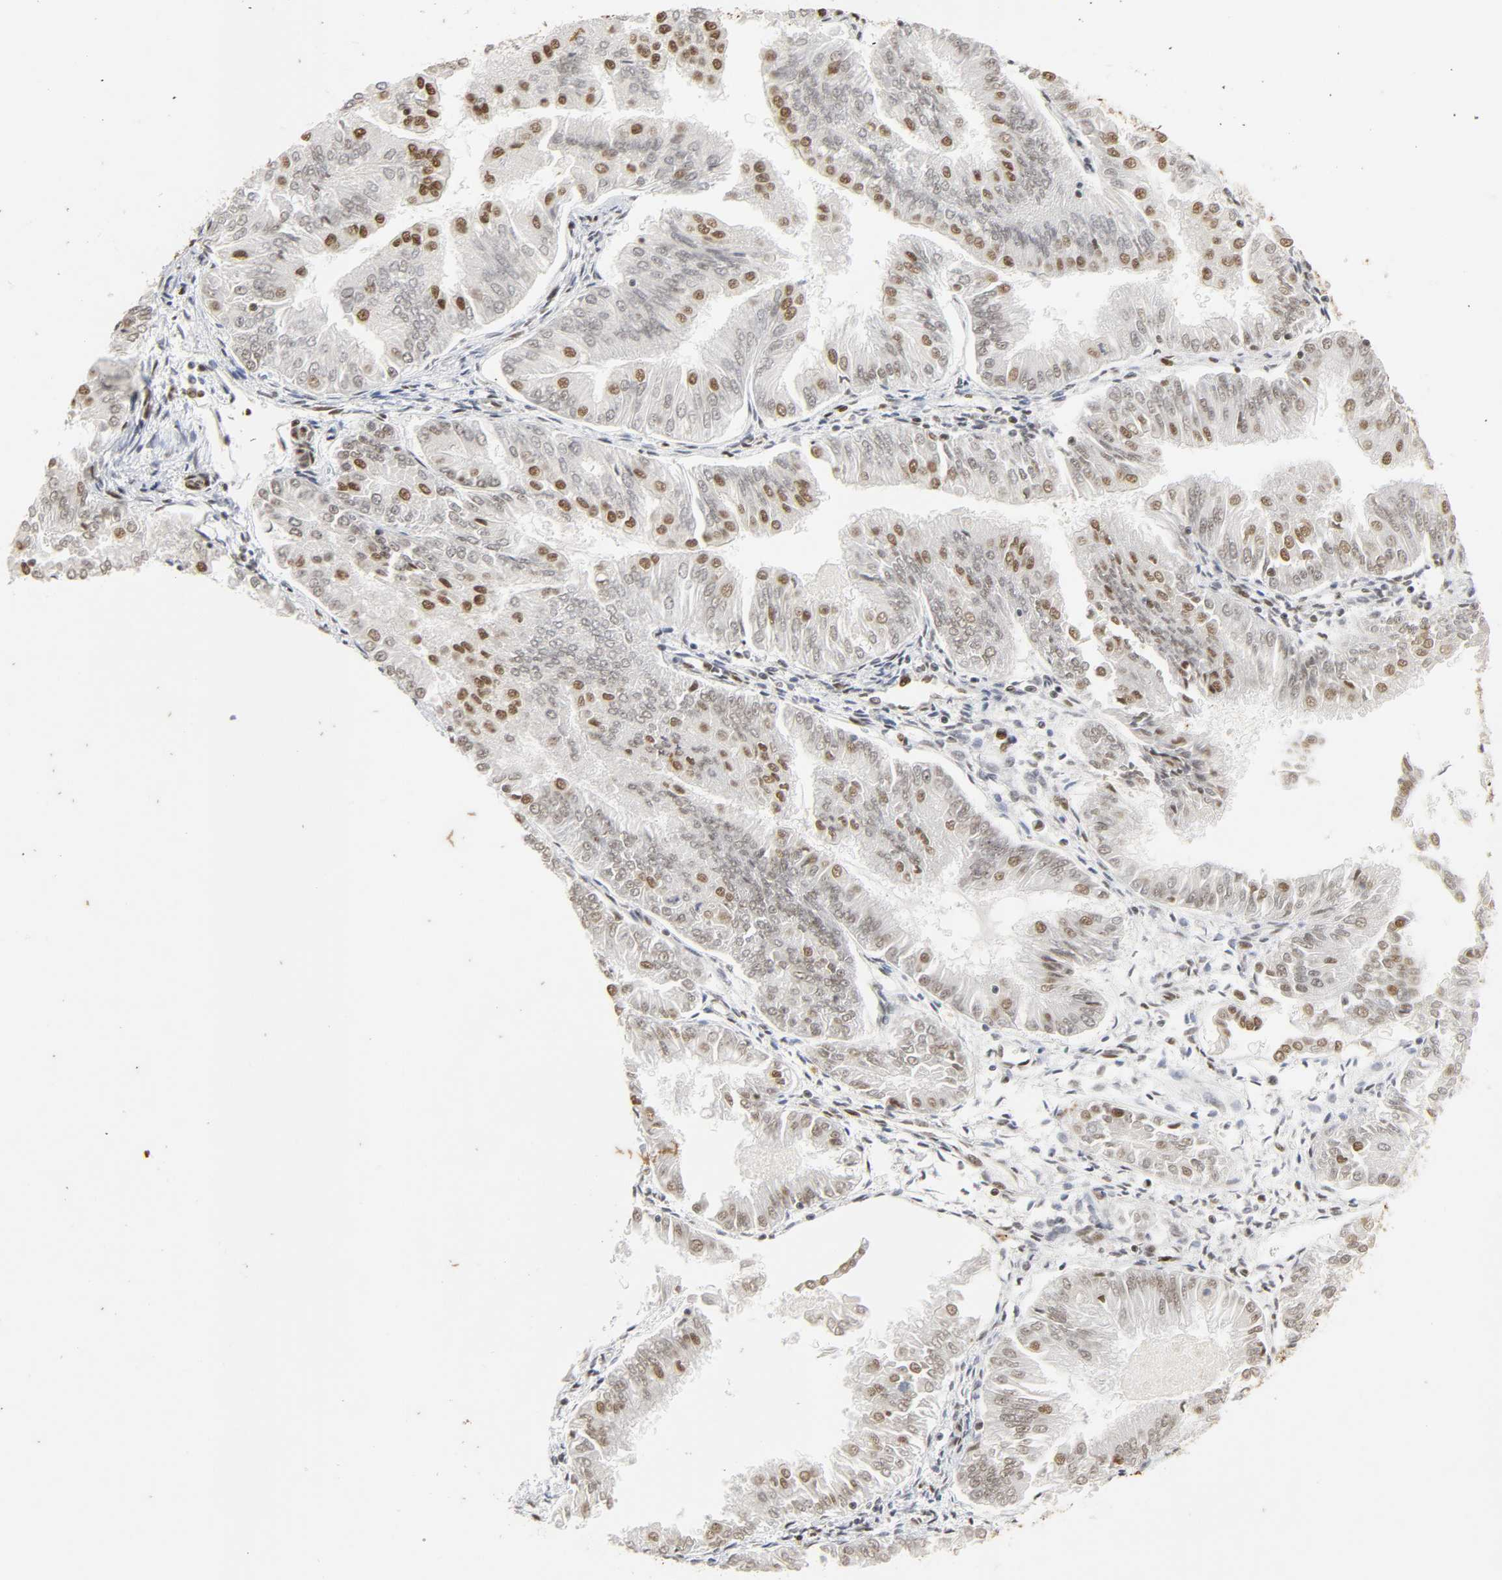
{"staining": {"intensity": "moderate", "quantity": "25%-75%", "location": "nuclear"}, "tissue": "endometrial cancer", "cell_type": "Tumor cells", "image_type": "cancer", "snomed": [{"axis": "morphology", "description": "Adenocarcinoma, NOS"}, {"axis": "topography", "description": "Endometrium"}], "caption": "Endometrial adenocarcinoma tissue exhibits moderate nuclear staining in about 25%-75% of tumor cells, visualized by immunohistochemistry. (Stains: DAB (3,3'-diaminobenzidine) in brown, nuclei in blue, Microscopy: brightfield microscopy at high magnification).", "gene": "HNRNPC", "patient": {"sex": "female", "age": 53}}